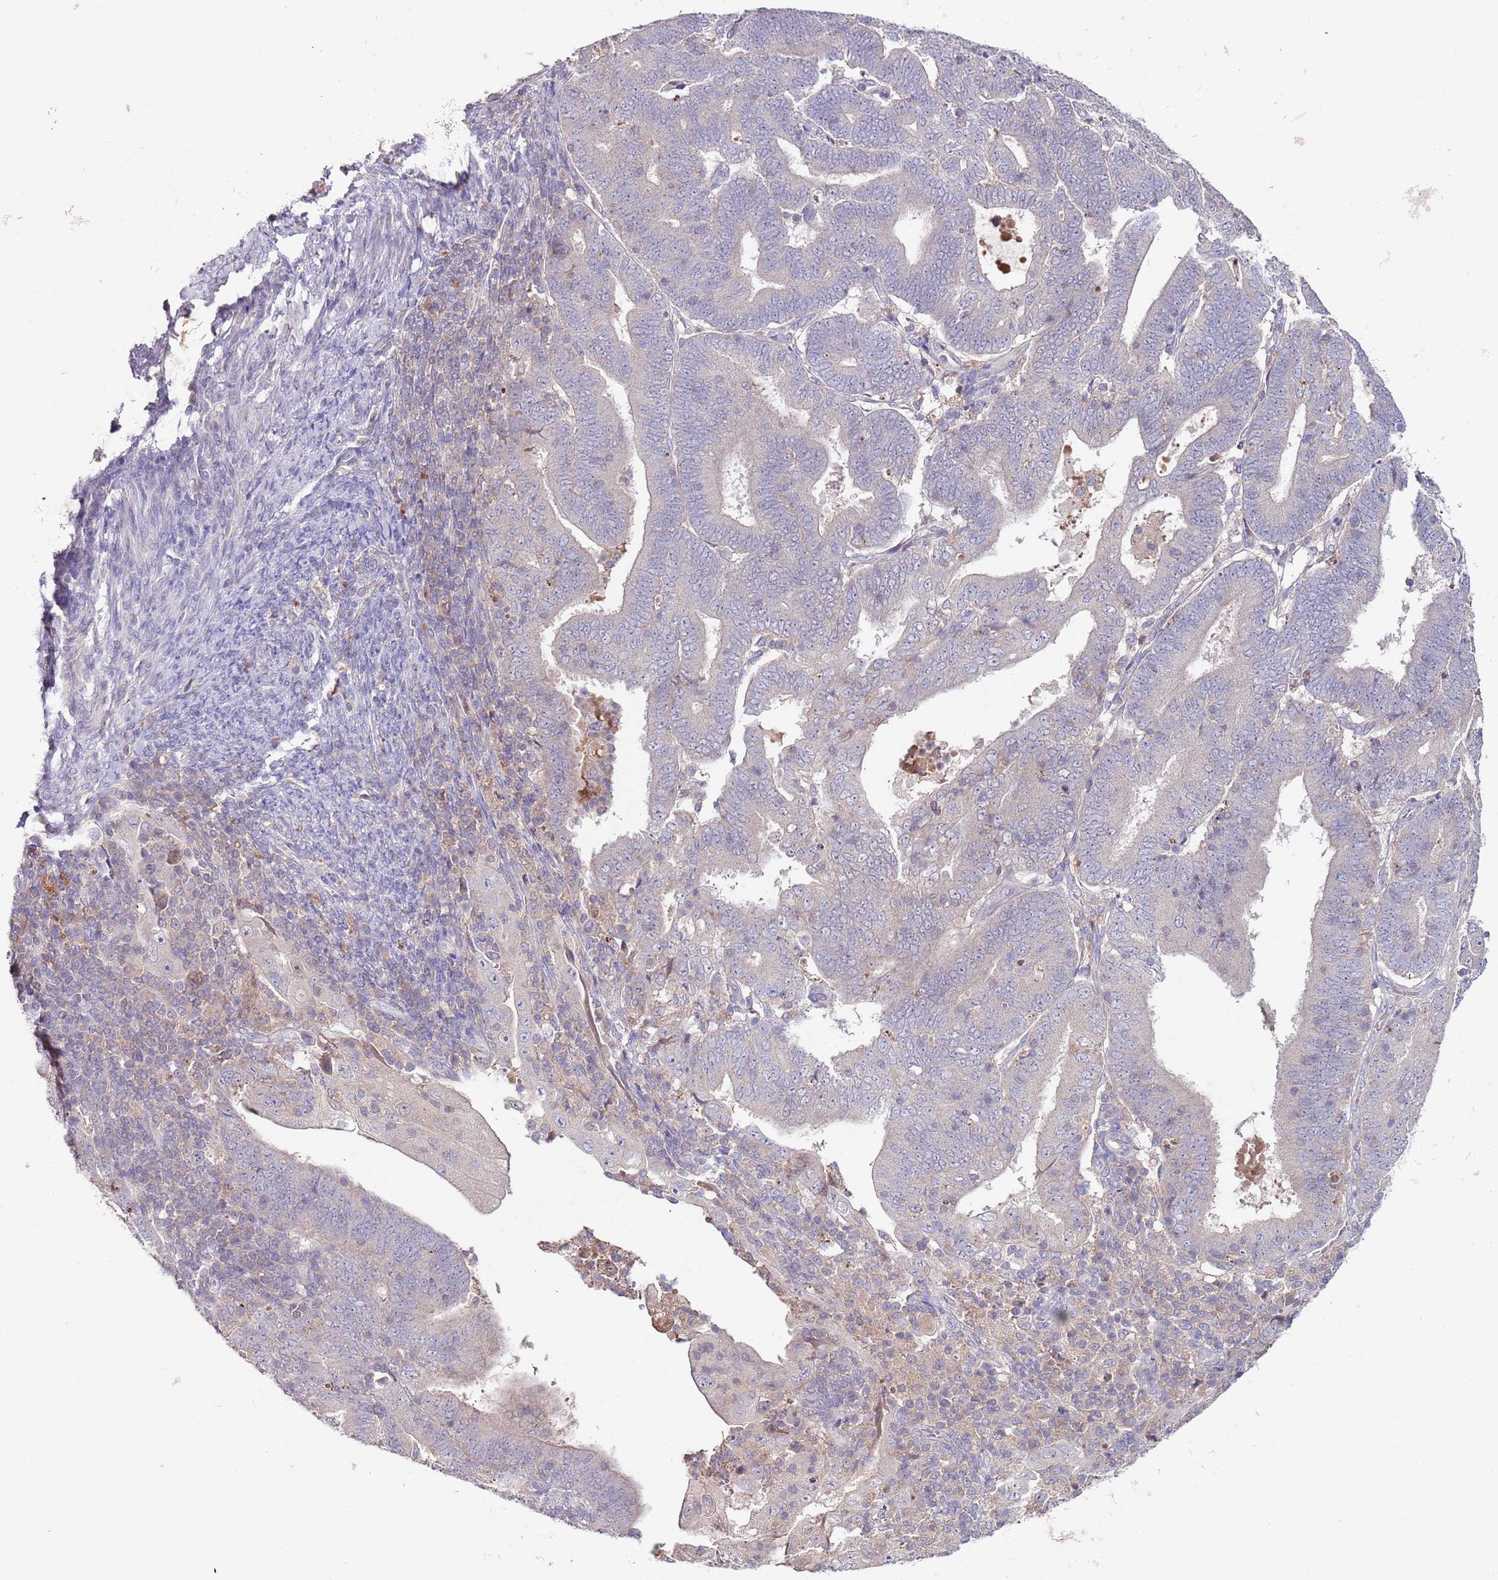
{"staining": {"intensity": "negative", "quantity": "none", "location": "none"}, "tissue": "endometrial cancer", "cell_type": "Tumor cells", "image_type": "cancer", "snomed": [{"axis": "morphology", "description": "Adenocarcinoma, NOS"}, {"axis": "topography", "description": "Endometrium"}], "caption": "Immunohistochemistry (IHC) photomicrograph of neoplastic tissue: endometrial adenocarcinoma stained with DAB (3,3'-diaminobenzidine) reveals no significant protein staining in tumor cells.", "gene": "NRDE2", "patient": {"sex": "female", "age": 70}}